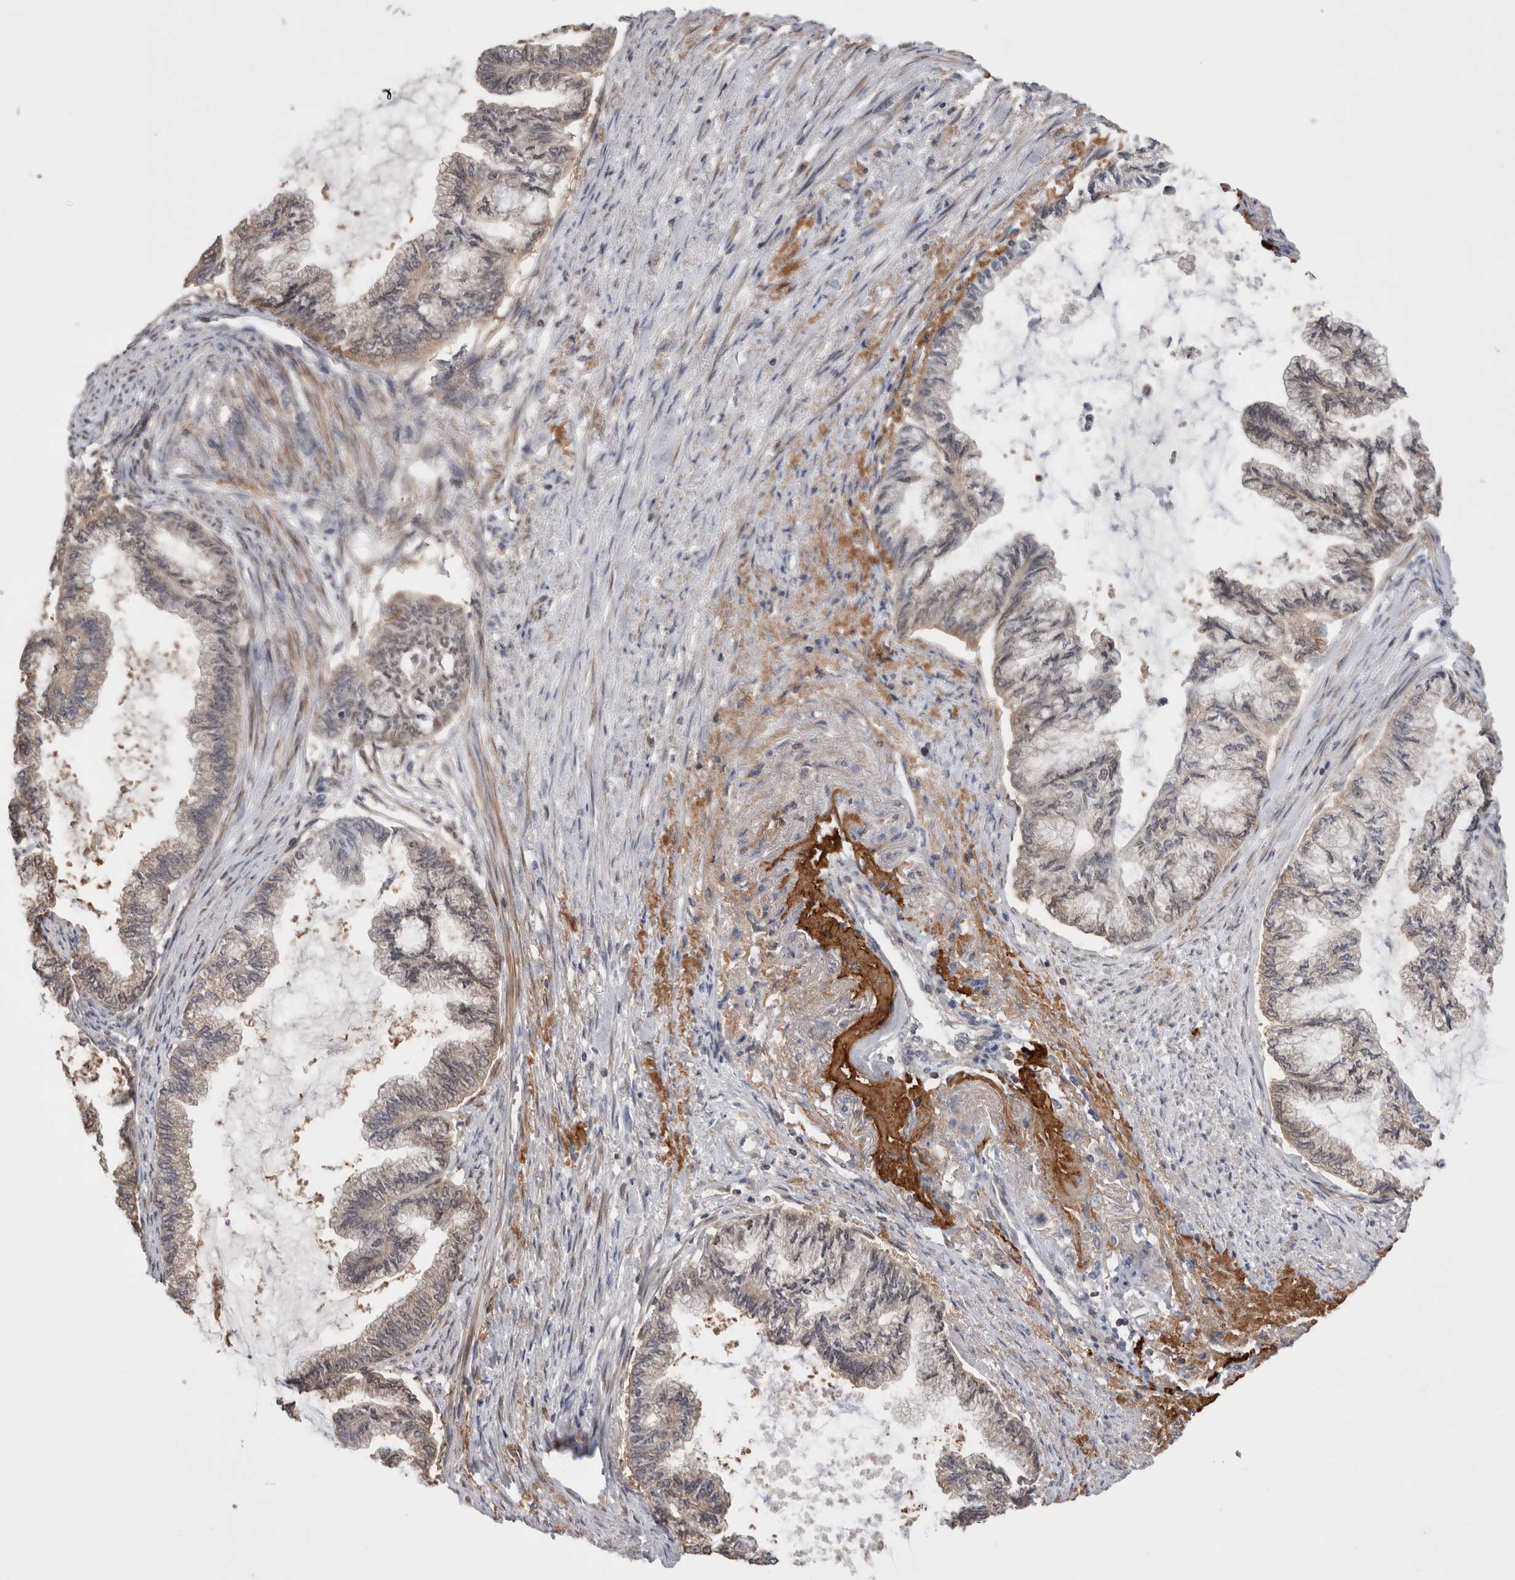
{"staining": {"intensity": "negative", "quantity": "none", "location": "none"}, "tissue": "endometrial cancer", "cell_type": "Tumor cells", "image_type": "cancer", "snomed": [{"axis": "morphology", "description": "Adenocarcinoma, NOS"}, {"axis": "topography", "description": "Endometrium"}], "caption": "This is an IHC histopathology image of human endometrial adenocarcinoma. There is no staining in tumor cells.", "gene": "DARS2", "patient": {"sex": "female", "age": 86}}